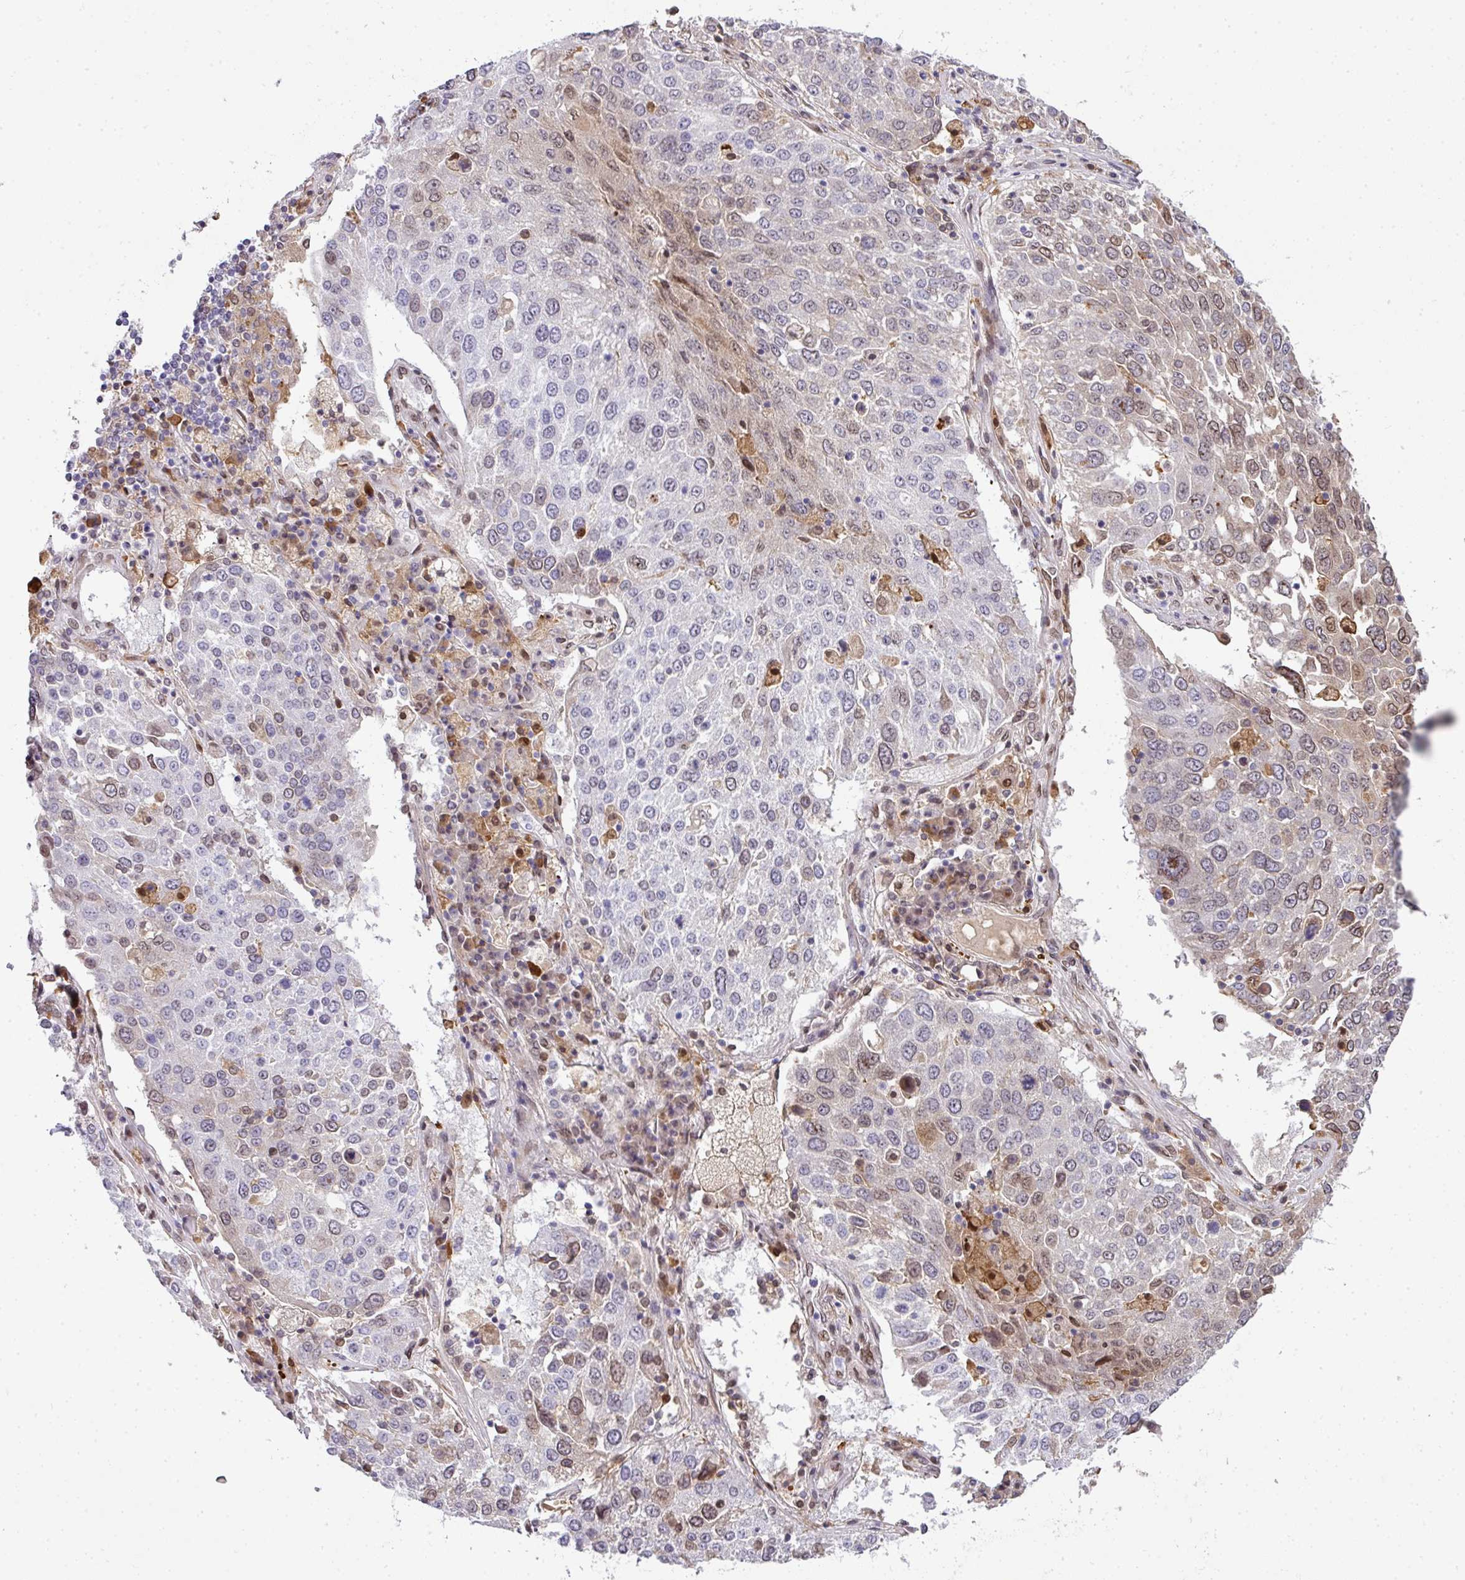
{"staining": {"intensity": "weak", "quantity": "<25%", "location": "nuclear"}, "tissue": "lung cancer", "cell_type": "Tumor cells", "image_type": "cancer", "snomed": [{"axis": "morphology", "description": "Squamous cell carcinoma, NOS"}, {"axis": "topography", "description": "Lung"}], "caption": "IHC photomicrograph of lung cancer (squamous cell carcinoma) stained for a protein (brown), which exhibits no positivity in tumor cells. (Brightfield microscopy of DAB (3,3'-diaminobenzidine) immunohistochemistry (IHC) at high magnification).", "gene": "PLK1", "patient": {"sex": "male", "age": 65}}